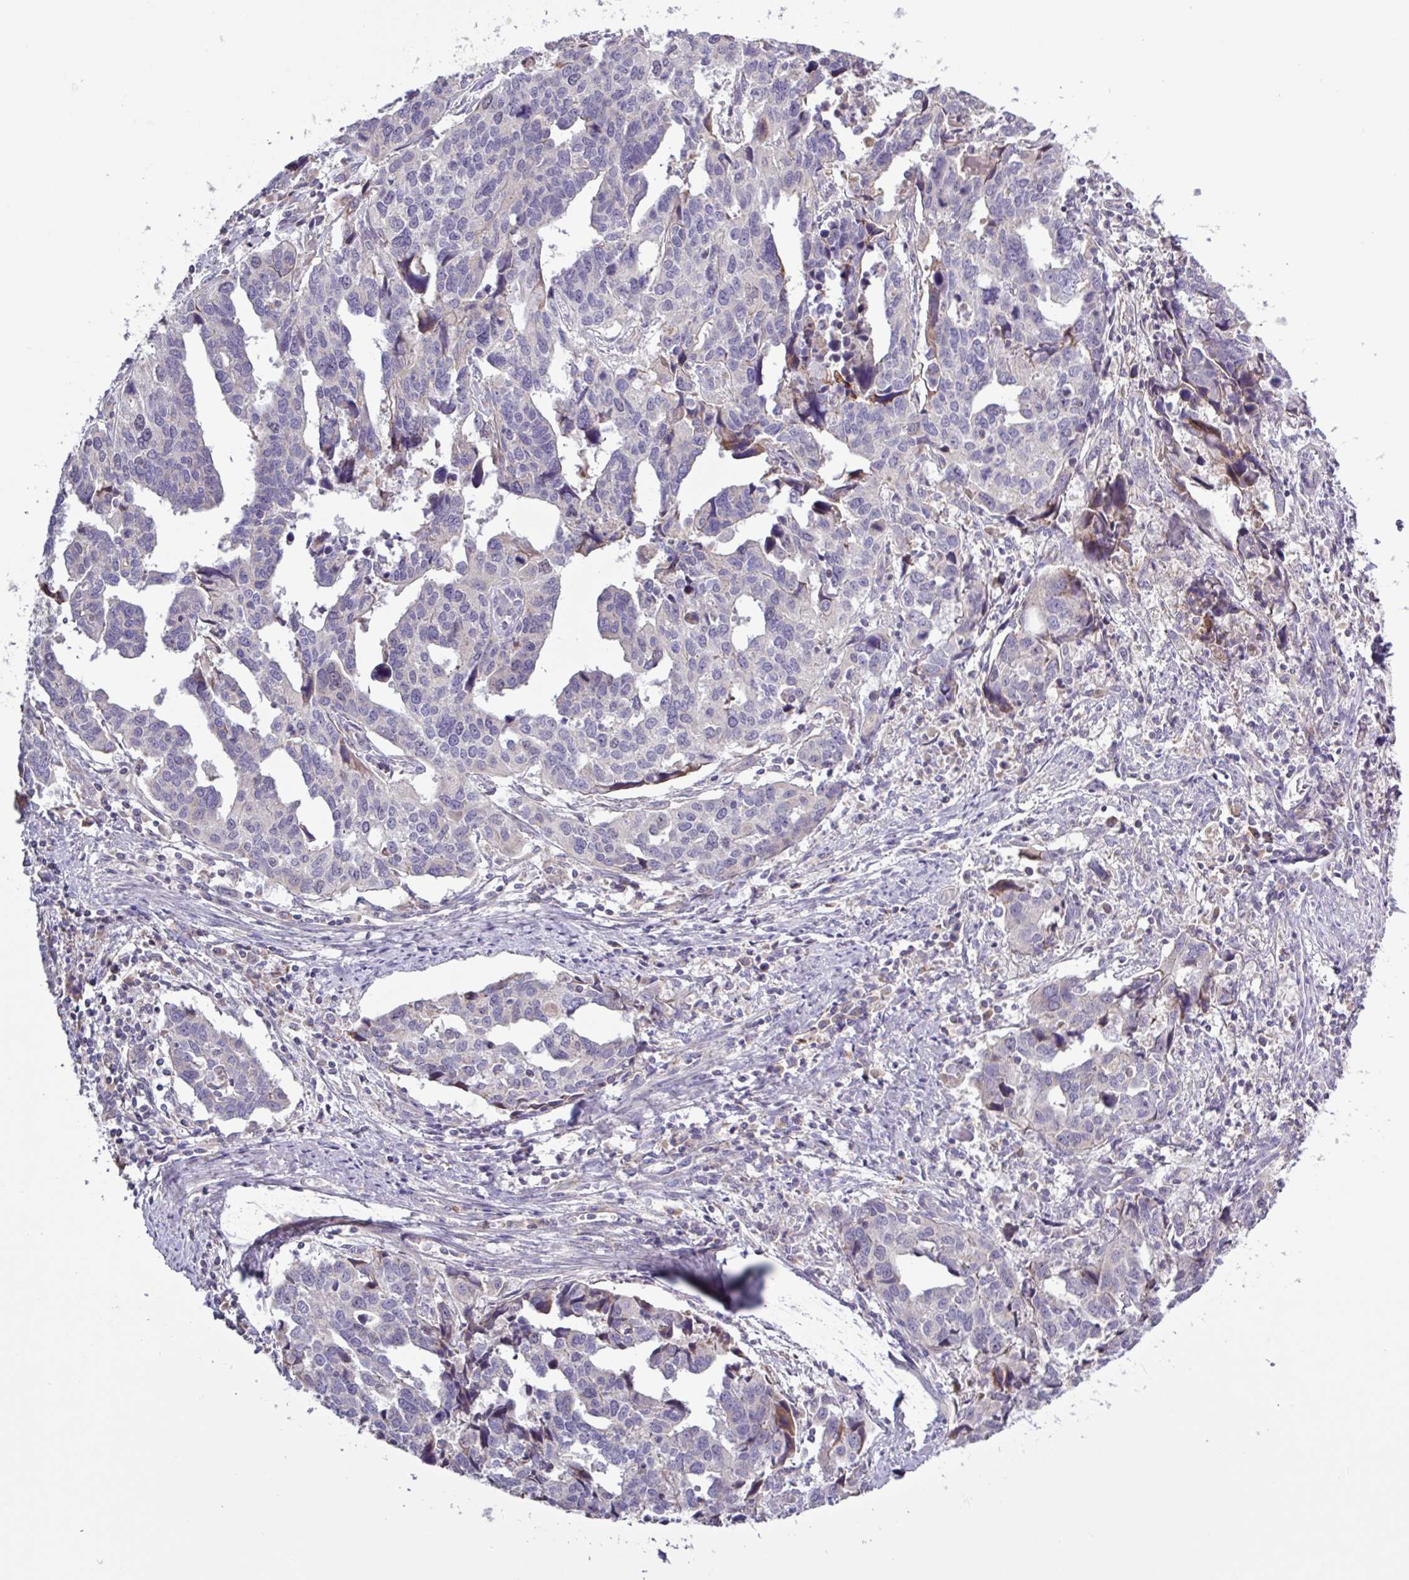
{"staining": {"intensity": "weak", "quantity": "<25%", "location": "cytoplasmic/membranous"}, "tissue": "endometrial cancer", "cell_type": "Tumor cells", "image_type": "cancer", "snomed": [{"axis": "morphology", "description": "Adenocarcinoma, NOS"}, {"axis": "topography", "description": "Endometrium"}], "caption": "Tumor cells are negative for brown protein staining in endometrial adenocarcinoma.", "gene": "SFTPB", "patient": {"sex": "female", "age": 73}}